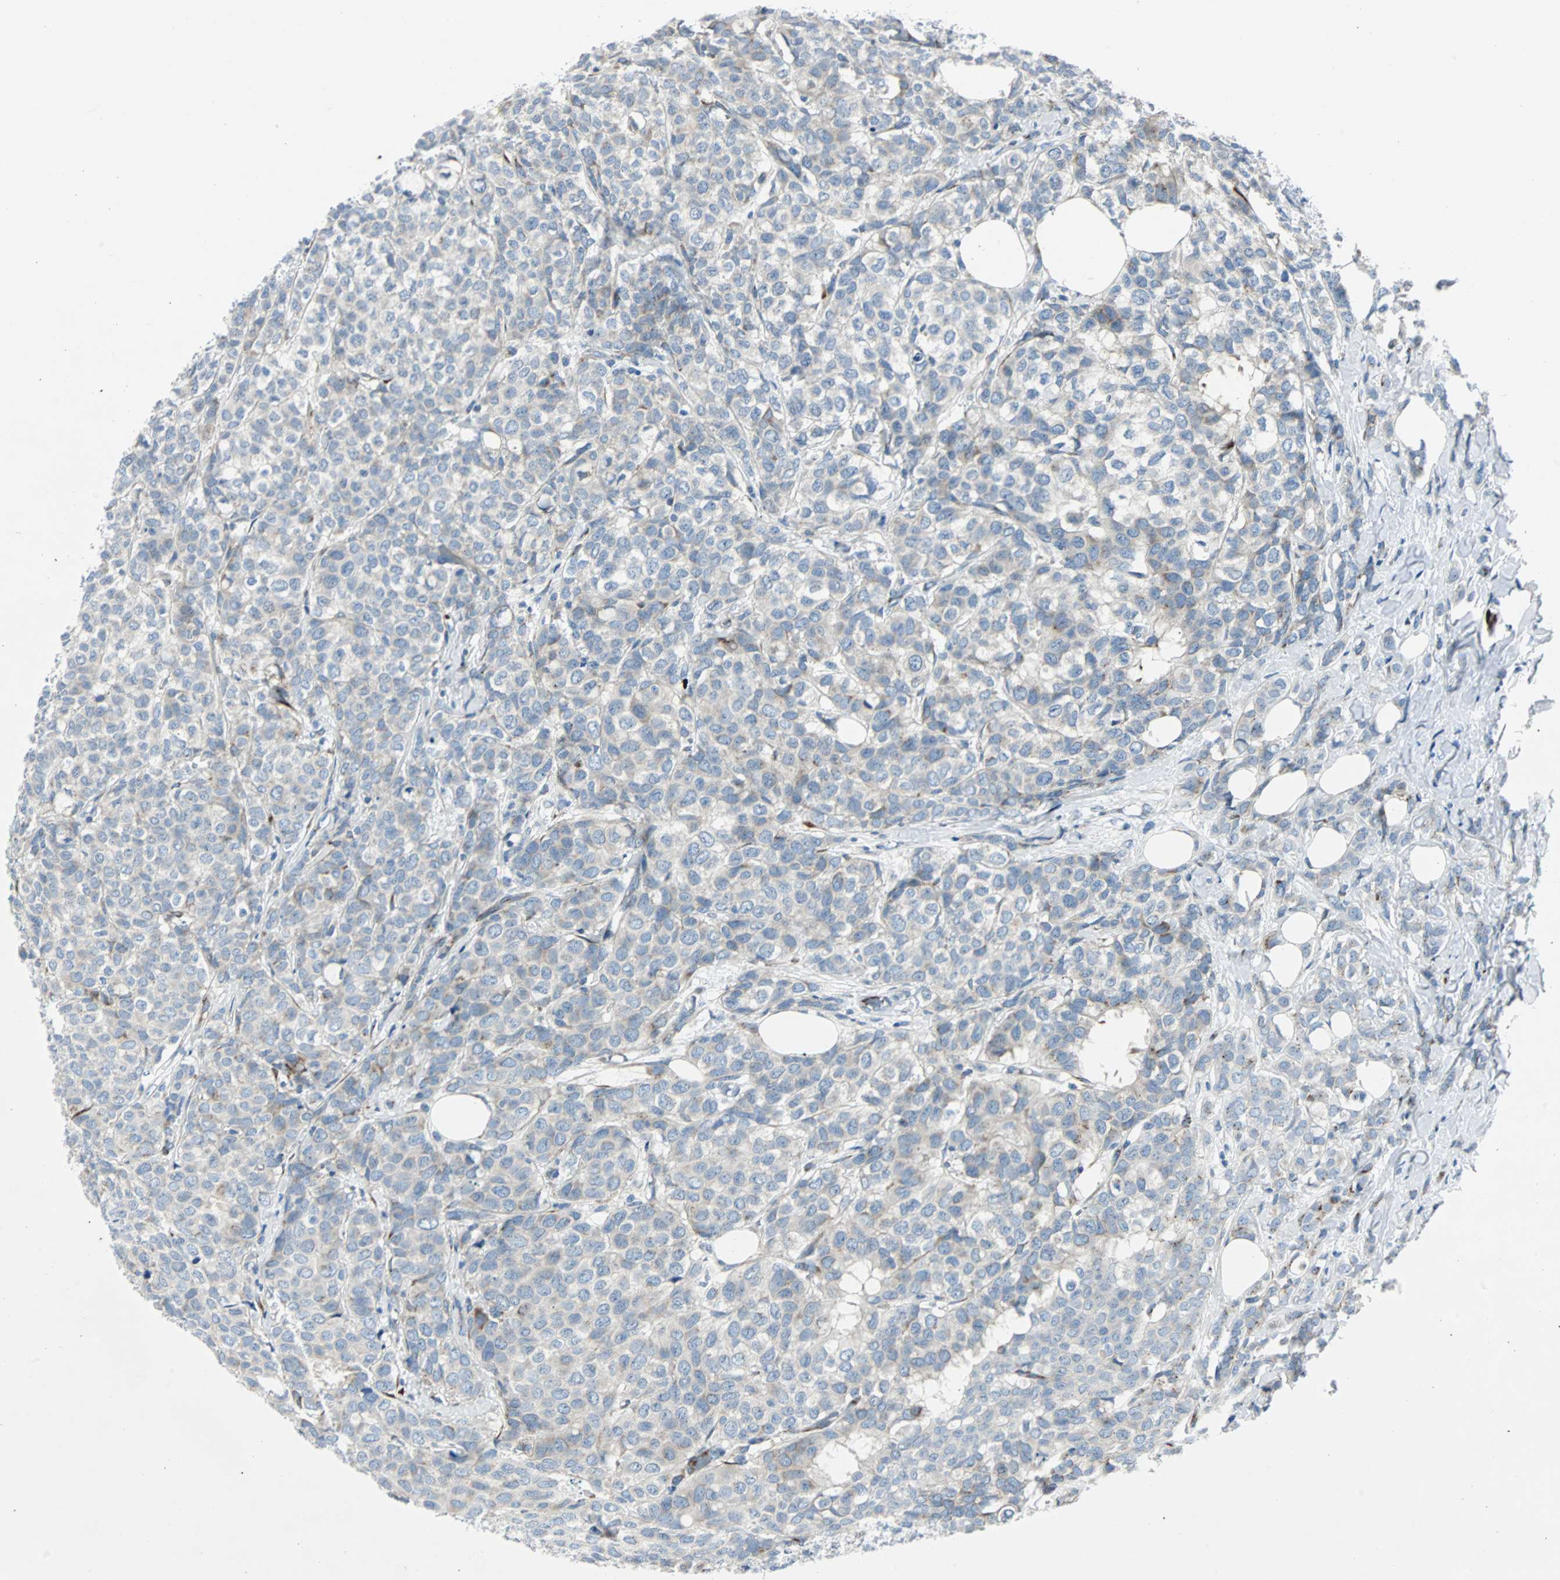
{"staining": {"intensity": "weak", "quantity": "<25%", "location": "cytoplasmic/membranous"}, "tissue": "breast cancer", "cell_type": "Tumor cells", "image_type": "cancer", "snomed": [{"axis": "morphology", "description": "Lobular carcinoma"}, {"axis": "topography", "description": "Breast"}], "caption": "Tumor cells are negative for protein expression in human breast lobular carcinoma.", "gene": "BBC3", "patient": {"sex": "female", "age": 60}}